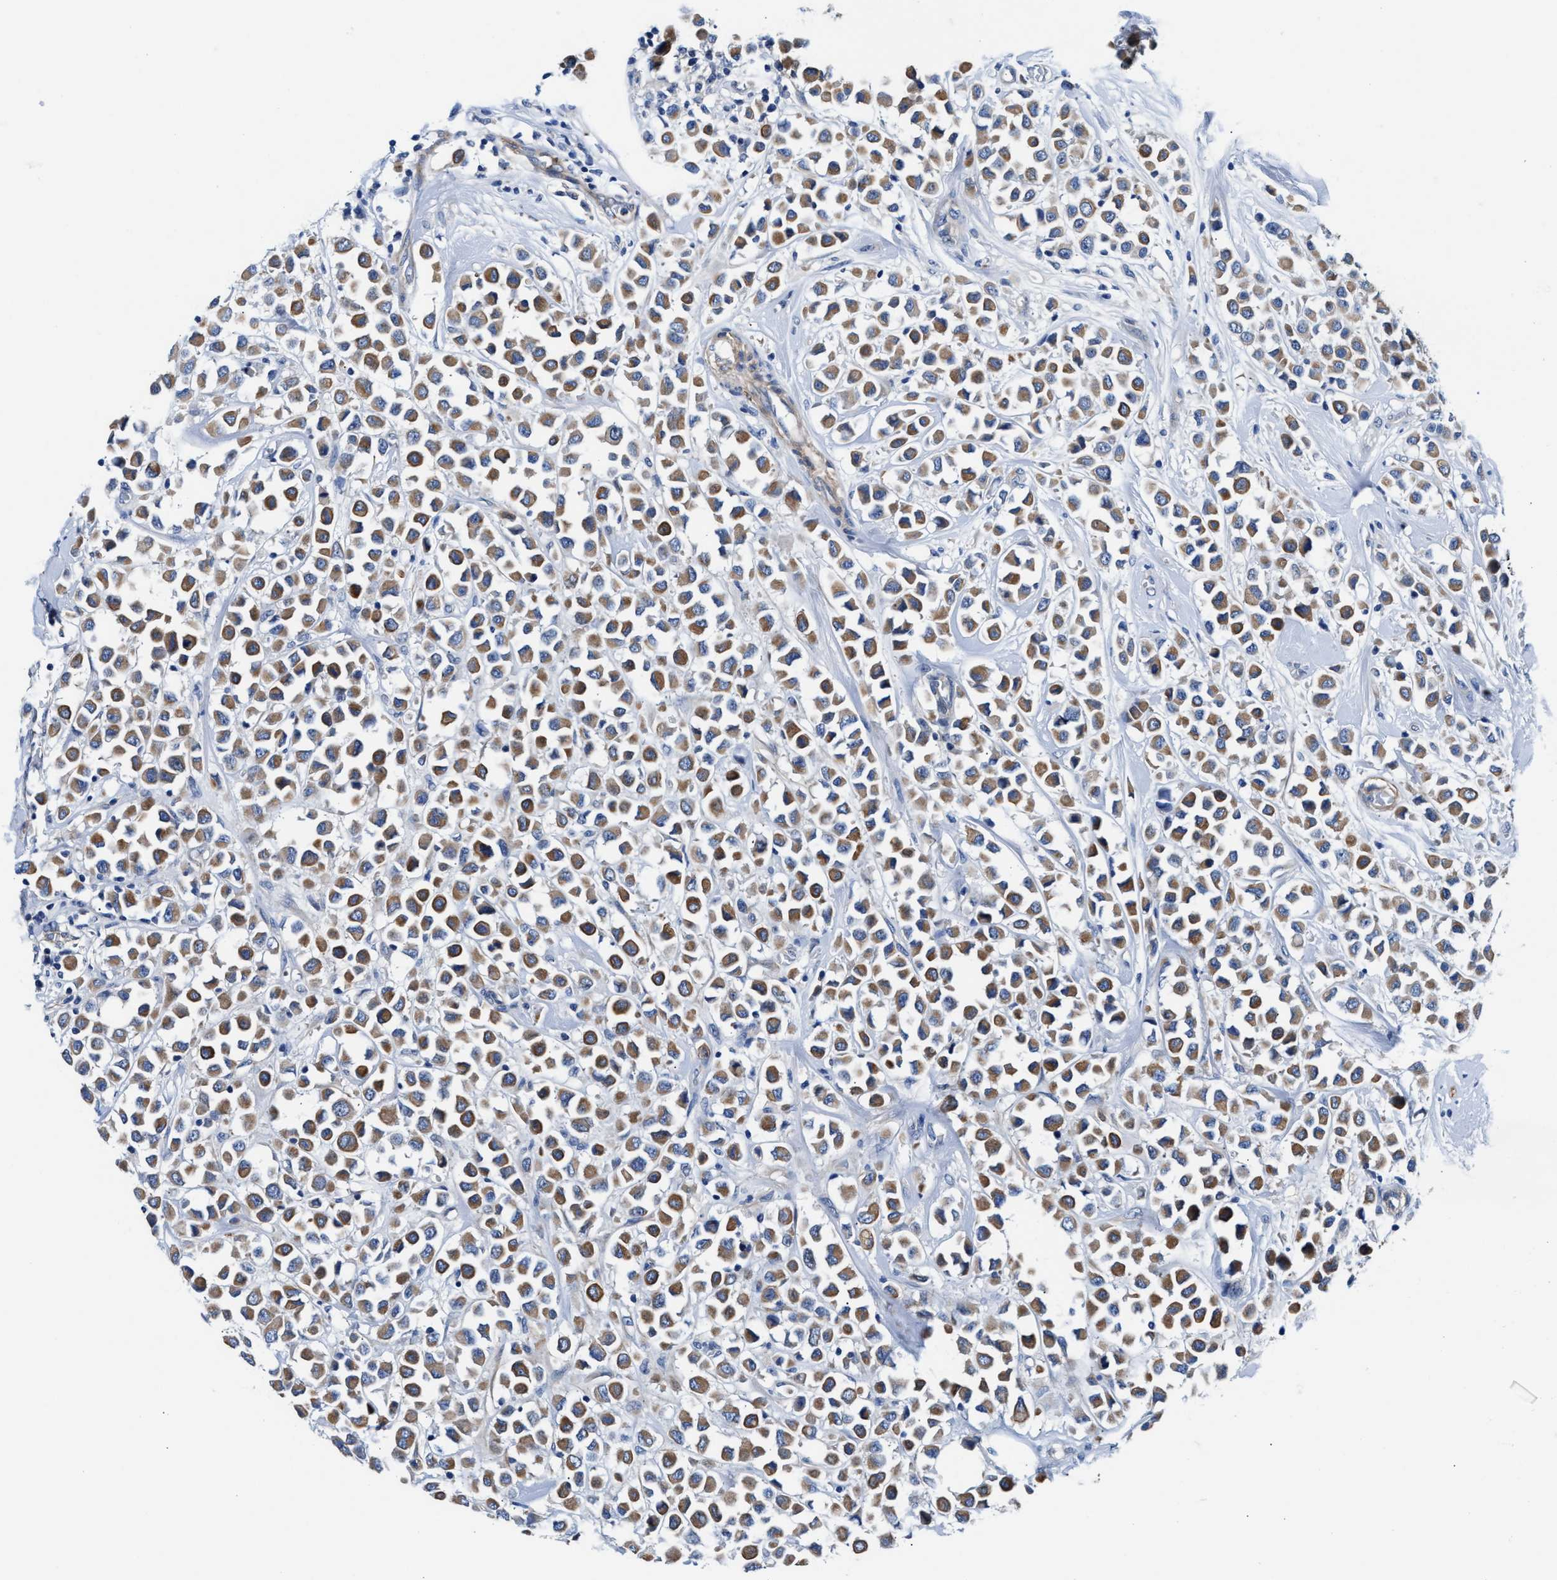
{"staining": {"intensity": "moderate", "quantity": ">75%", "location": "cytoplasmic/membranous"}, "tissue": "breast cancer", "cell_type": "Tumor cells", "image_type": "cancer", "snomed": [{"axis": "morphology", "description": "Duct carcinoma"}, {"axis": "topography", "description": "Breast"}], "caption": "There is medium levels of moderate cytoplasmic/membranous staining in tumor cells of infiltrating ductal carcinoma (breast), as demonstrated by immunohistochemical staining (brown color).", "gene": "PARG", "patient": {"sex": "female", "age": 61}}